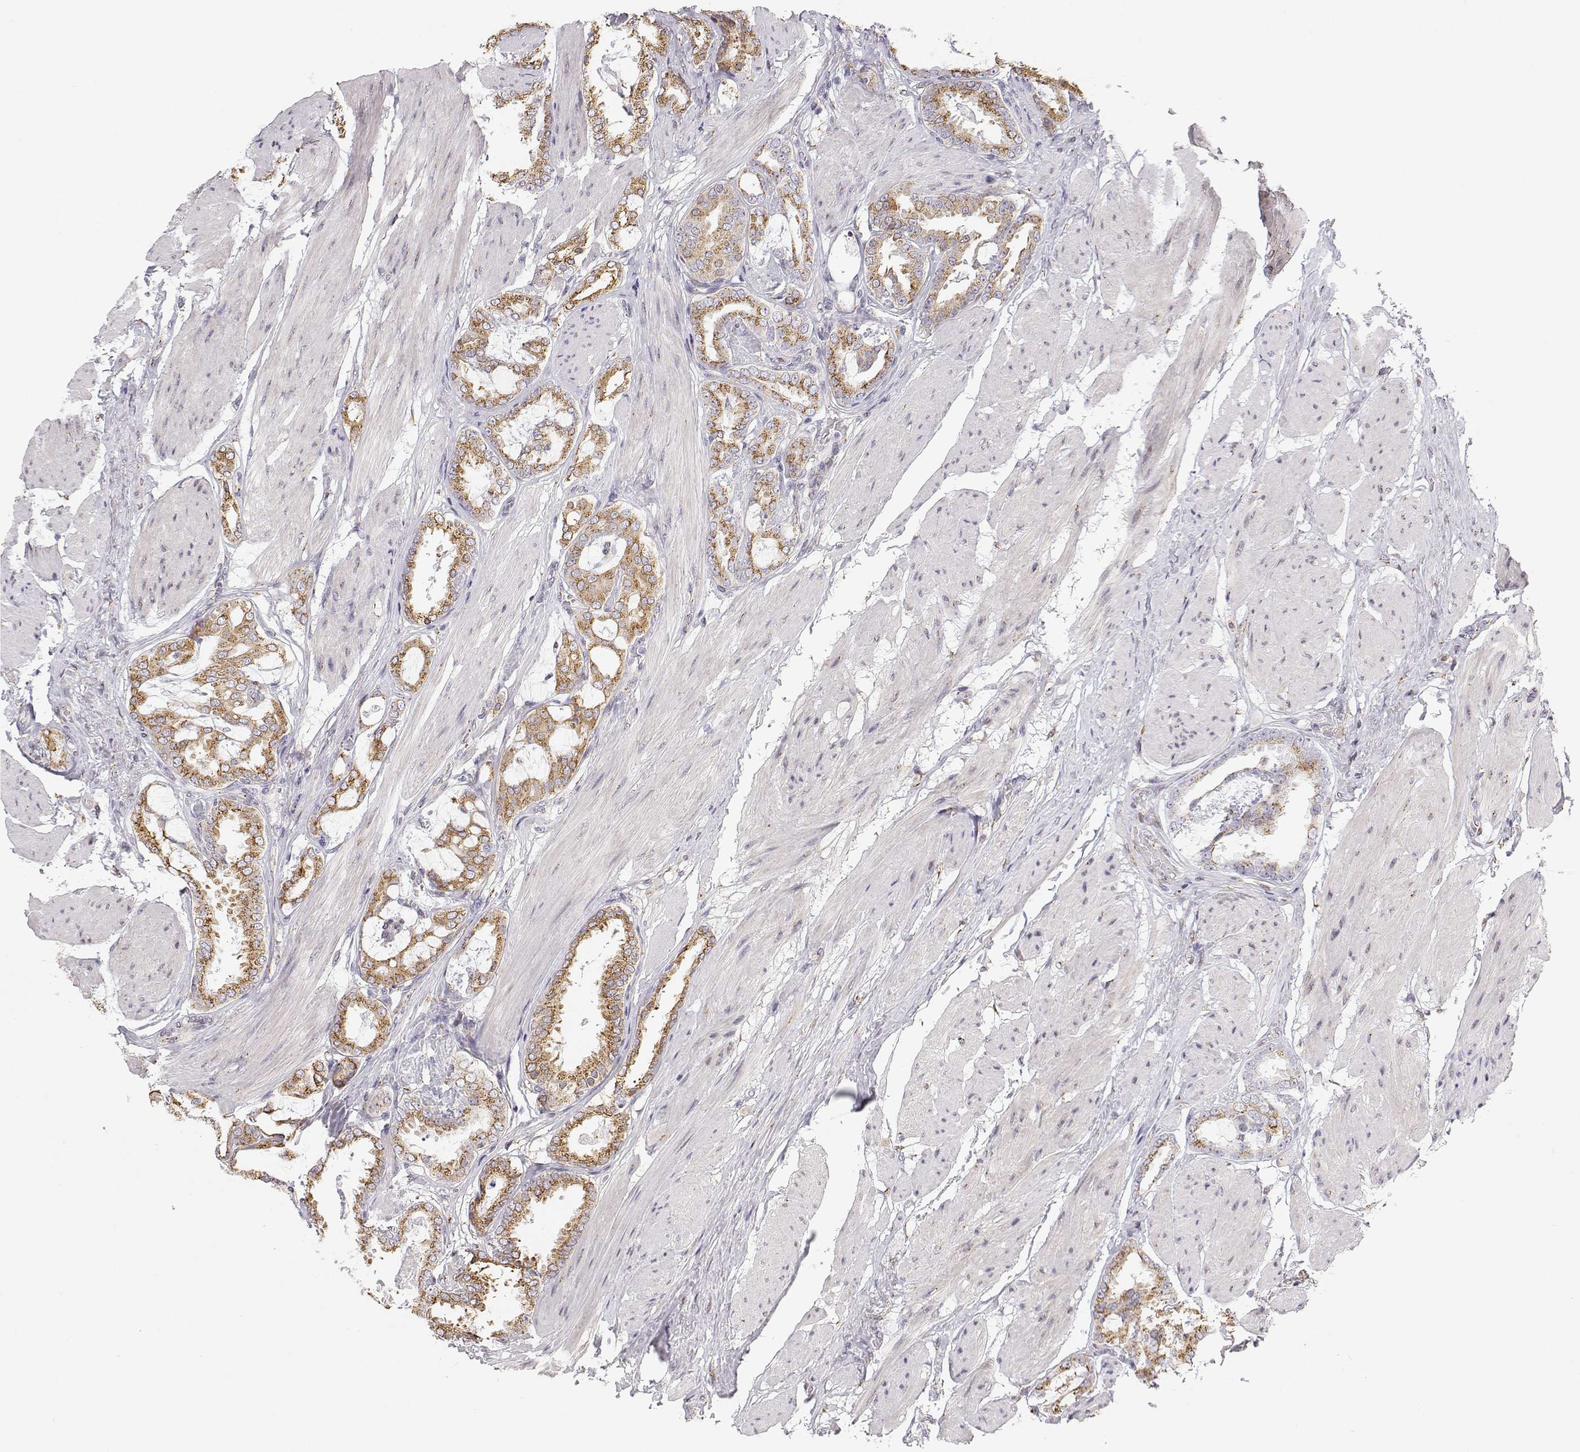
{"staining": {"intensity": "moderate", "quantity": ">75%", "location": "cytoplasmic/membranous"}, "tissue": "prostate cancer", "cell_type": "Tumor cells", "image_type": "cancer", "snomed": [{"axis": "morphology", "description": "Adenocarcinoma, High grade"}, {"axis": "topography", "description": "Prostate"}], "caption": "Tumor cells exhibit medium levels of moderate cytoplasmic/membranous expression in about >75% of cells in prostate high-grade adenocarcinoma.", "gene": "STARD13", "patient": {"sex": "male", "age": 63}}